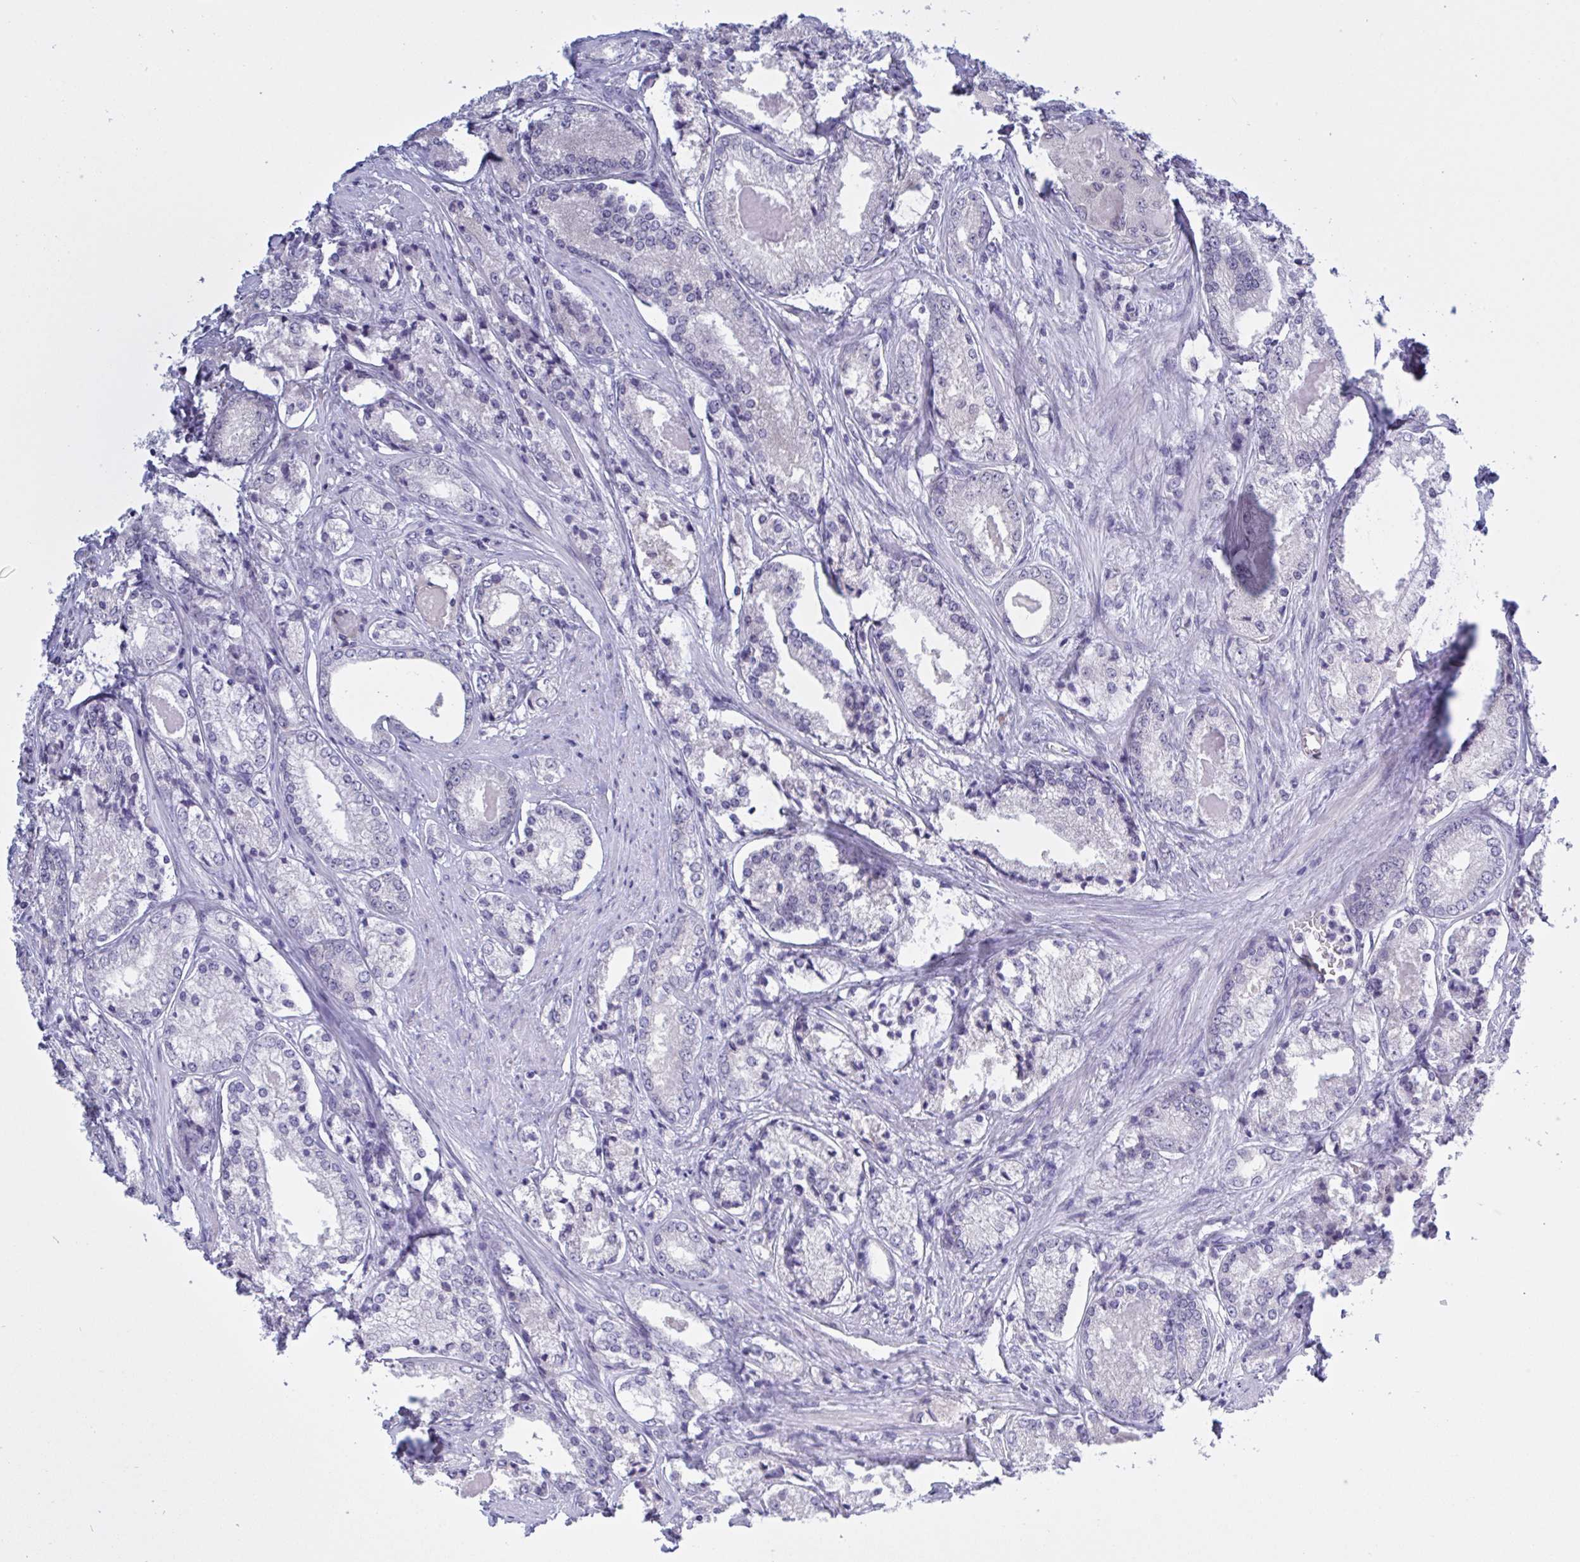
{"staining": {"intensity": "negative", "quantity": "none", "location": "none"}, "tissue": "prostate cancer", "cell_type": "Tumor cells", "image_type": "cancer", "snomed": [{"axis": "morphology", "description": "Adenocarcinoma, NOS"}, {"axis": "morphology", "description": "Adenocarcinoma, Low grade"}, {"axis": "topography", "description": "Prostate"}], "caption": "A photomicrograph of human prostate cancer is negative for staining in tumor cells.", "gene": "SERPINB13", "patient": {"sex": "male", "age": 68}}